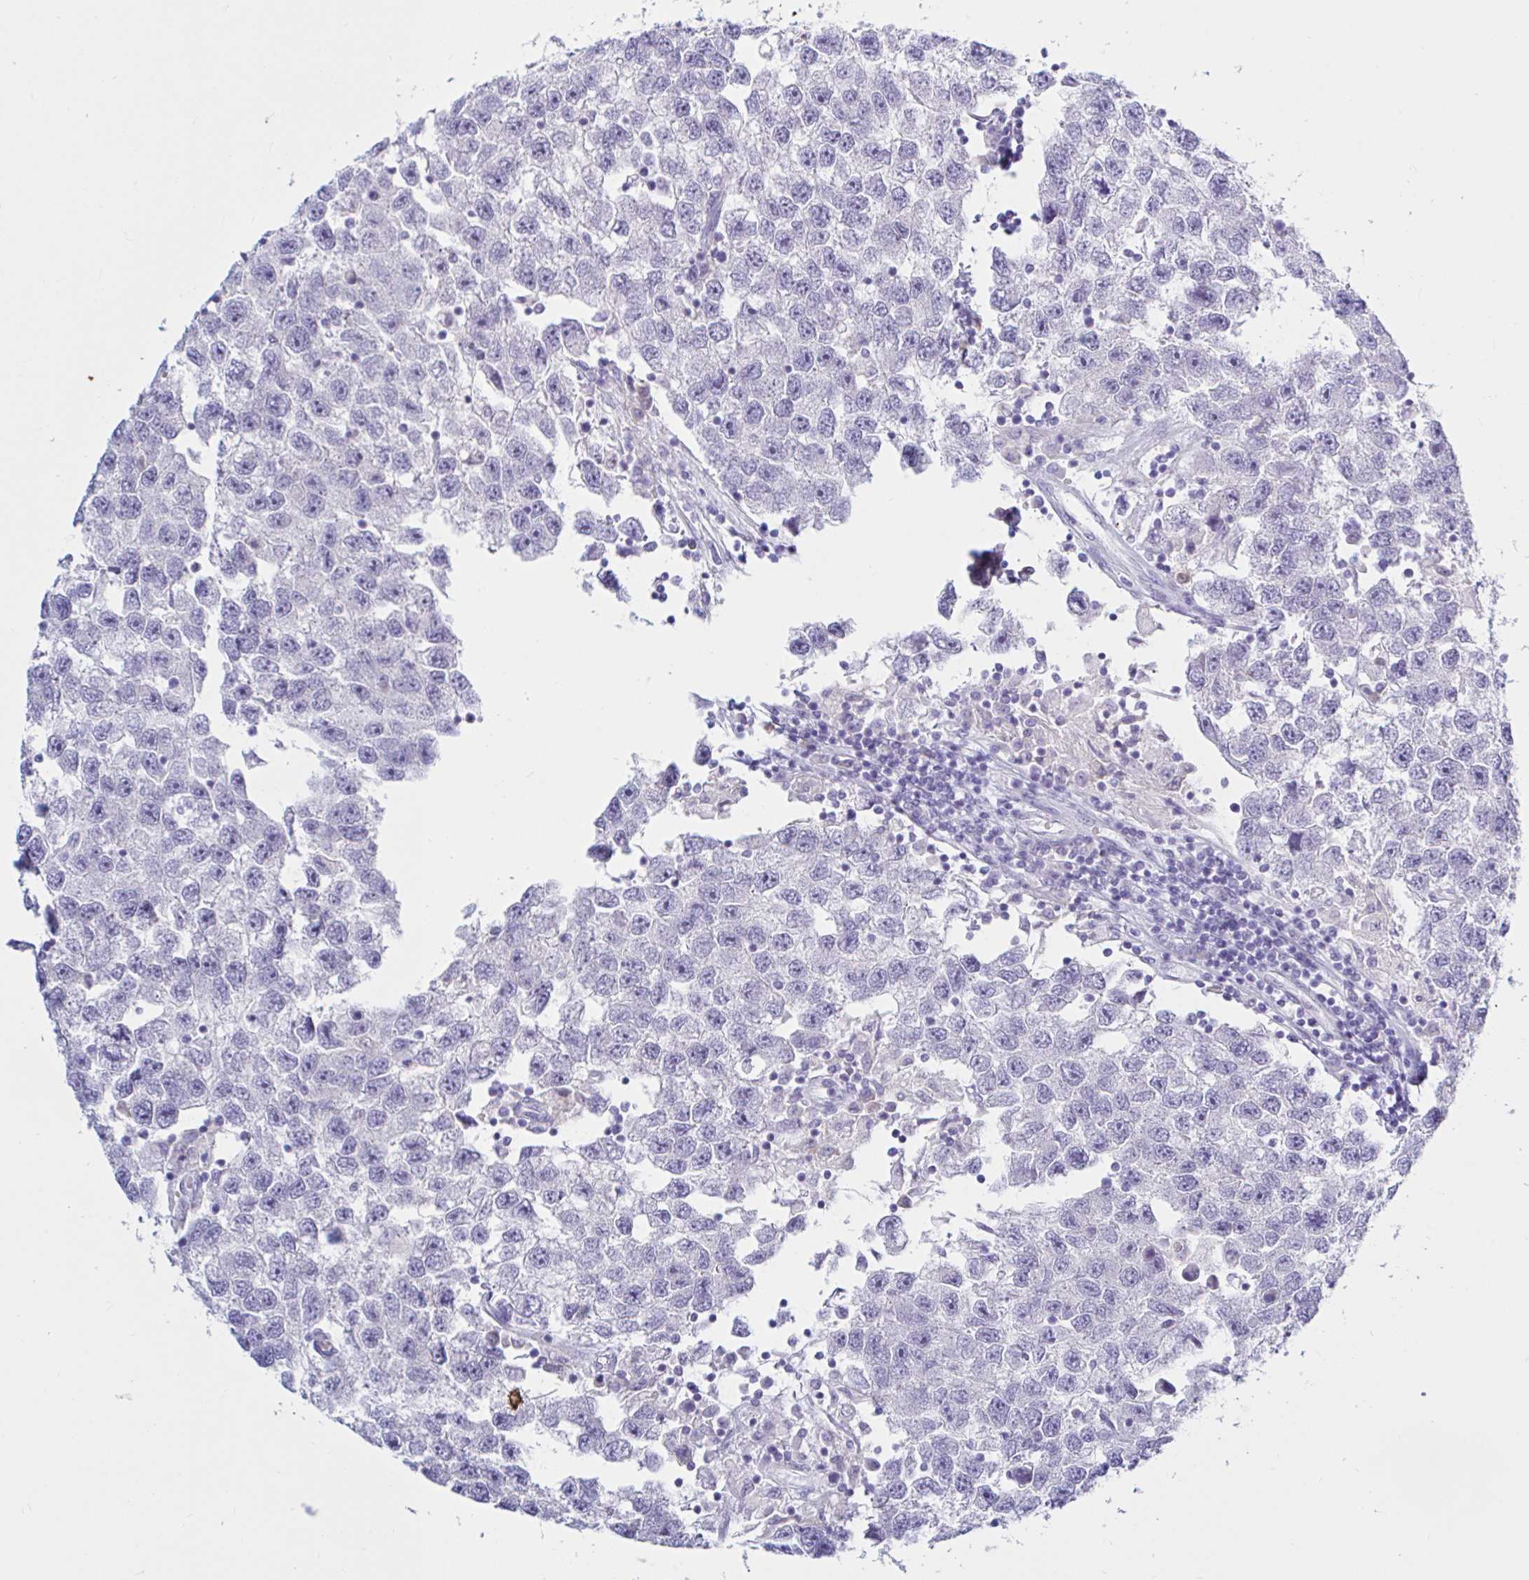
{"staining": {"intensity": "negative", "quantity": "none", "location": "none"}, "tissue": "testis cancer", "cell_type": "Tumor cells", "image_type": "cancer", "snomed": [{"axis": "morphology", "description": "Seminoma, NOS"}, {"axis": "topography", "description": "Testis"}], "caption": "Seminoma (testis) was stained to show a protein in brown. There is no significant positivity in tumor cells.", "gene": "NBPF3", "patient": {"sex": "male", "age": 26}}